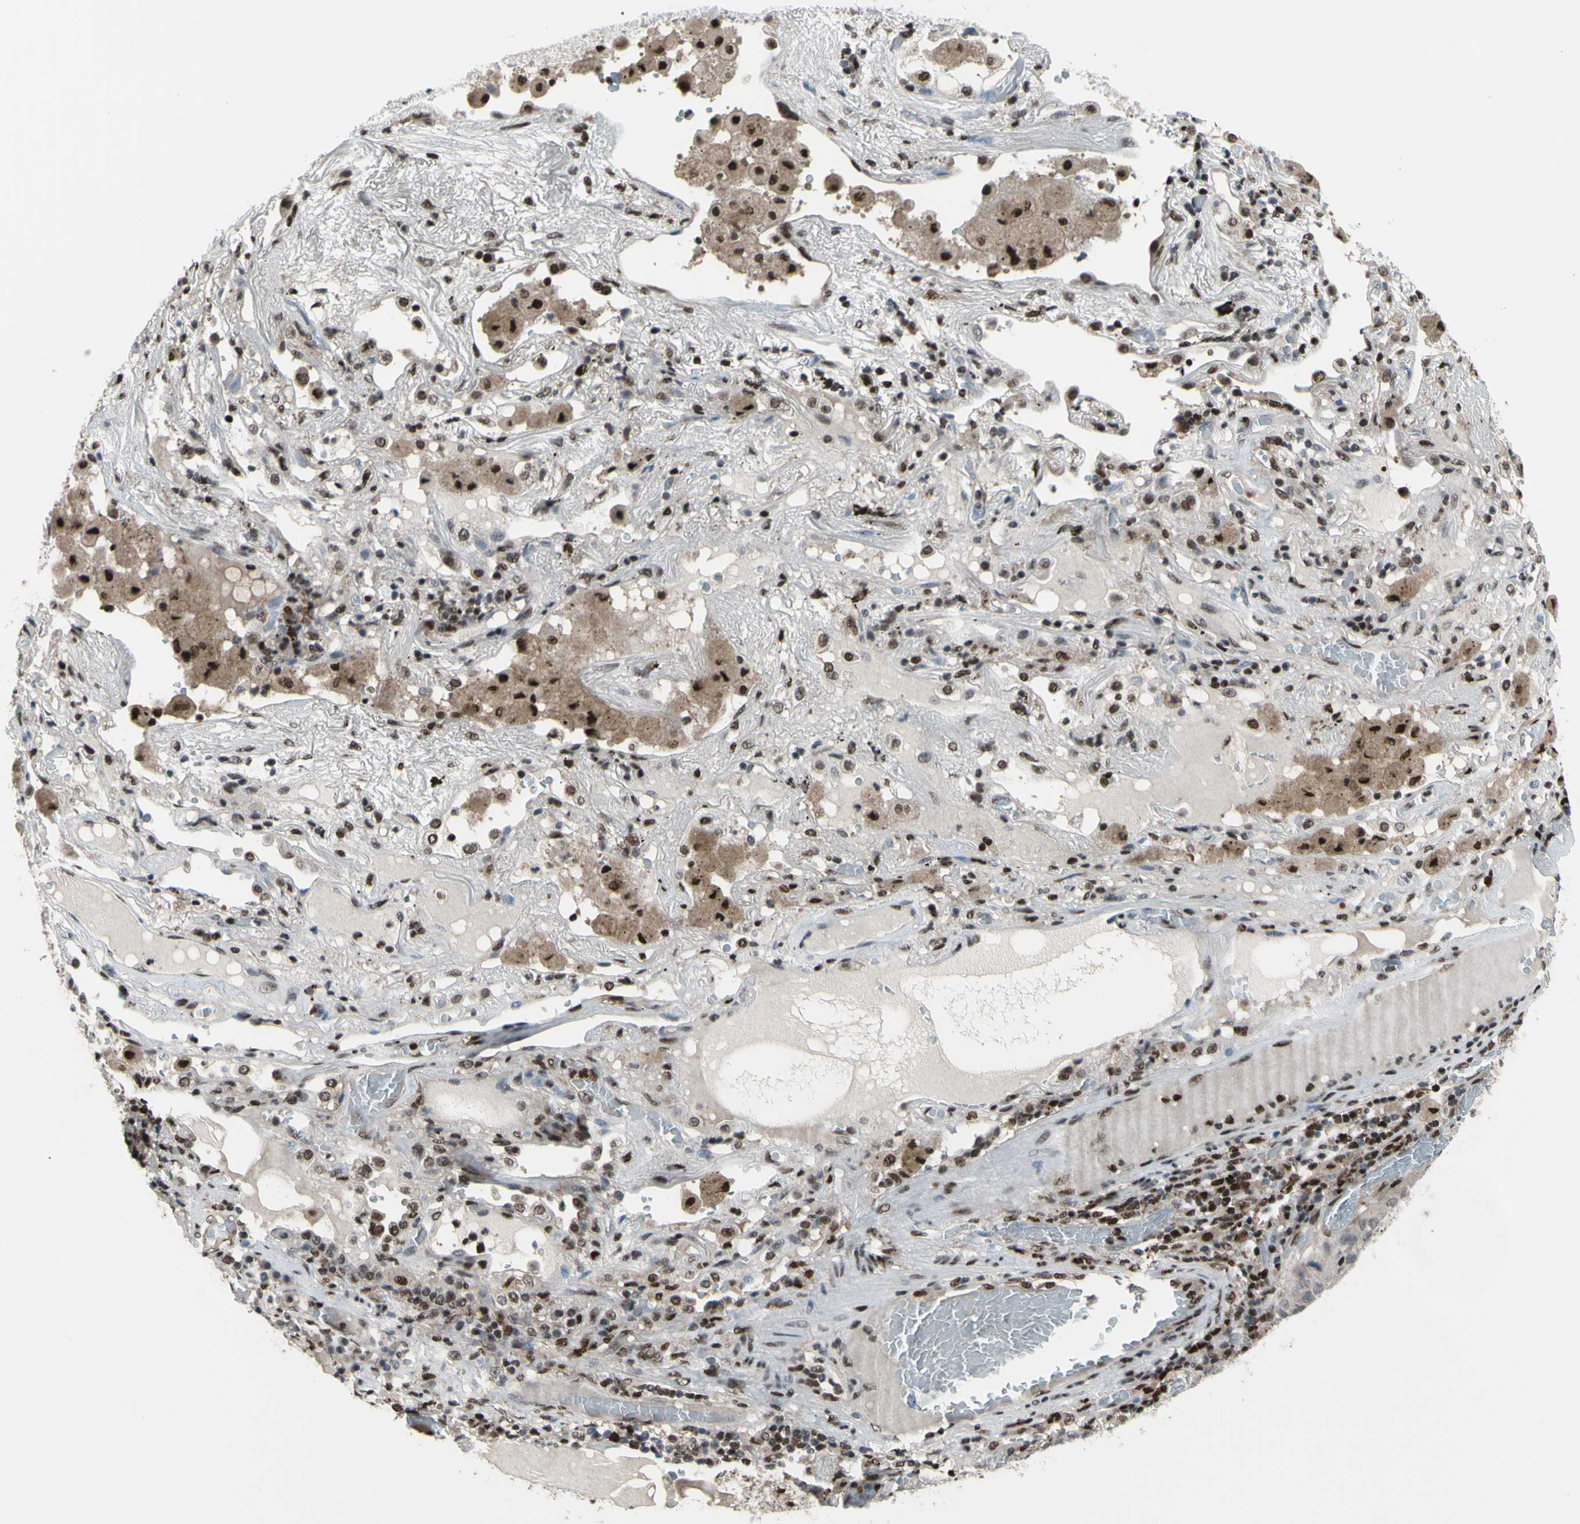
{"staining": {"intensity": "strong", "quantity": ">75%", "location": "cytoplasmic/membranous,nuclear"}, "tissue": "lung cancer", "cell_type": "Tumor cells", "image_type": "cancer", "snomed": [{"axis": "morphology", "description": "Squamous cell carcinoma, NOS"}, {"axis": "topography", "description": "Lung"}], "caption": "Lung cancer stained with a protein marker displays strong staining in tumor cells.", "gene": "FKBP5", "patient": {"sex": "male", "age": 57}}